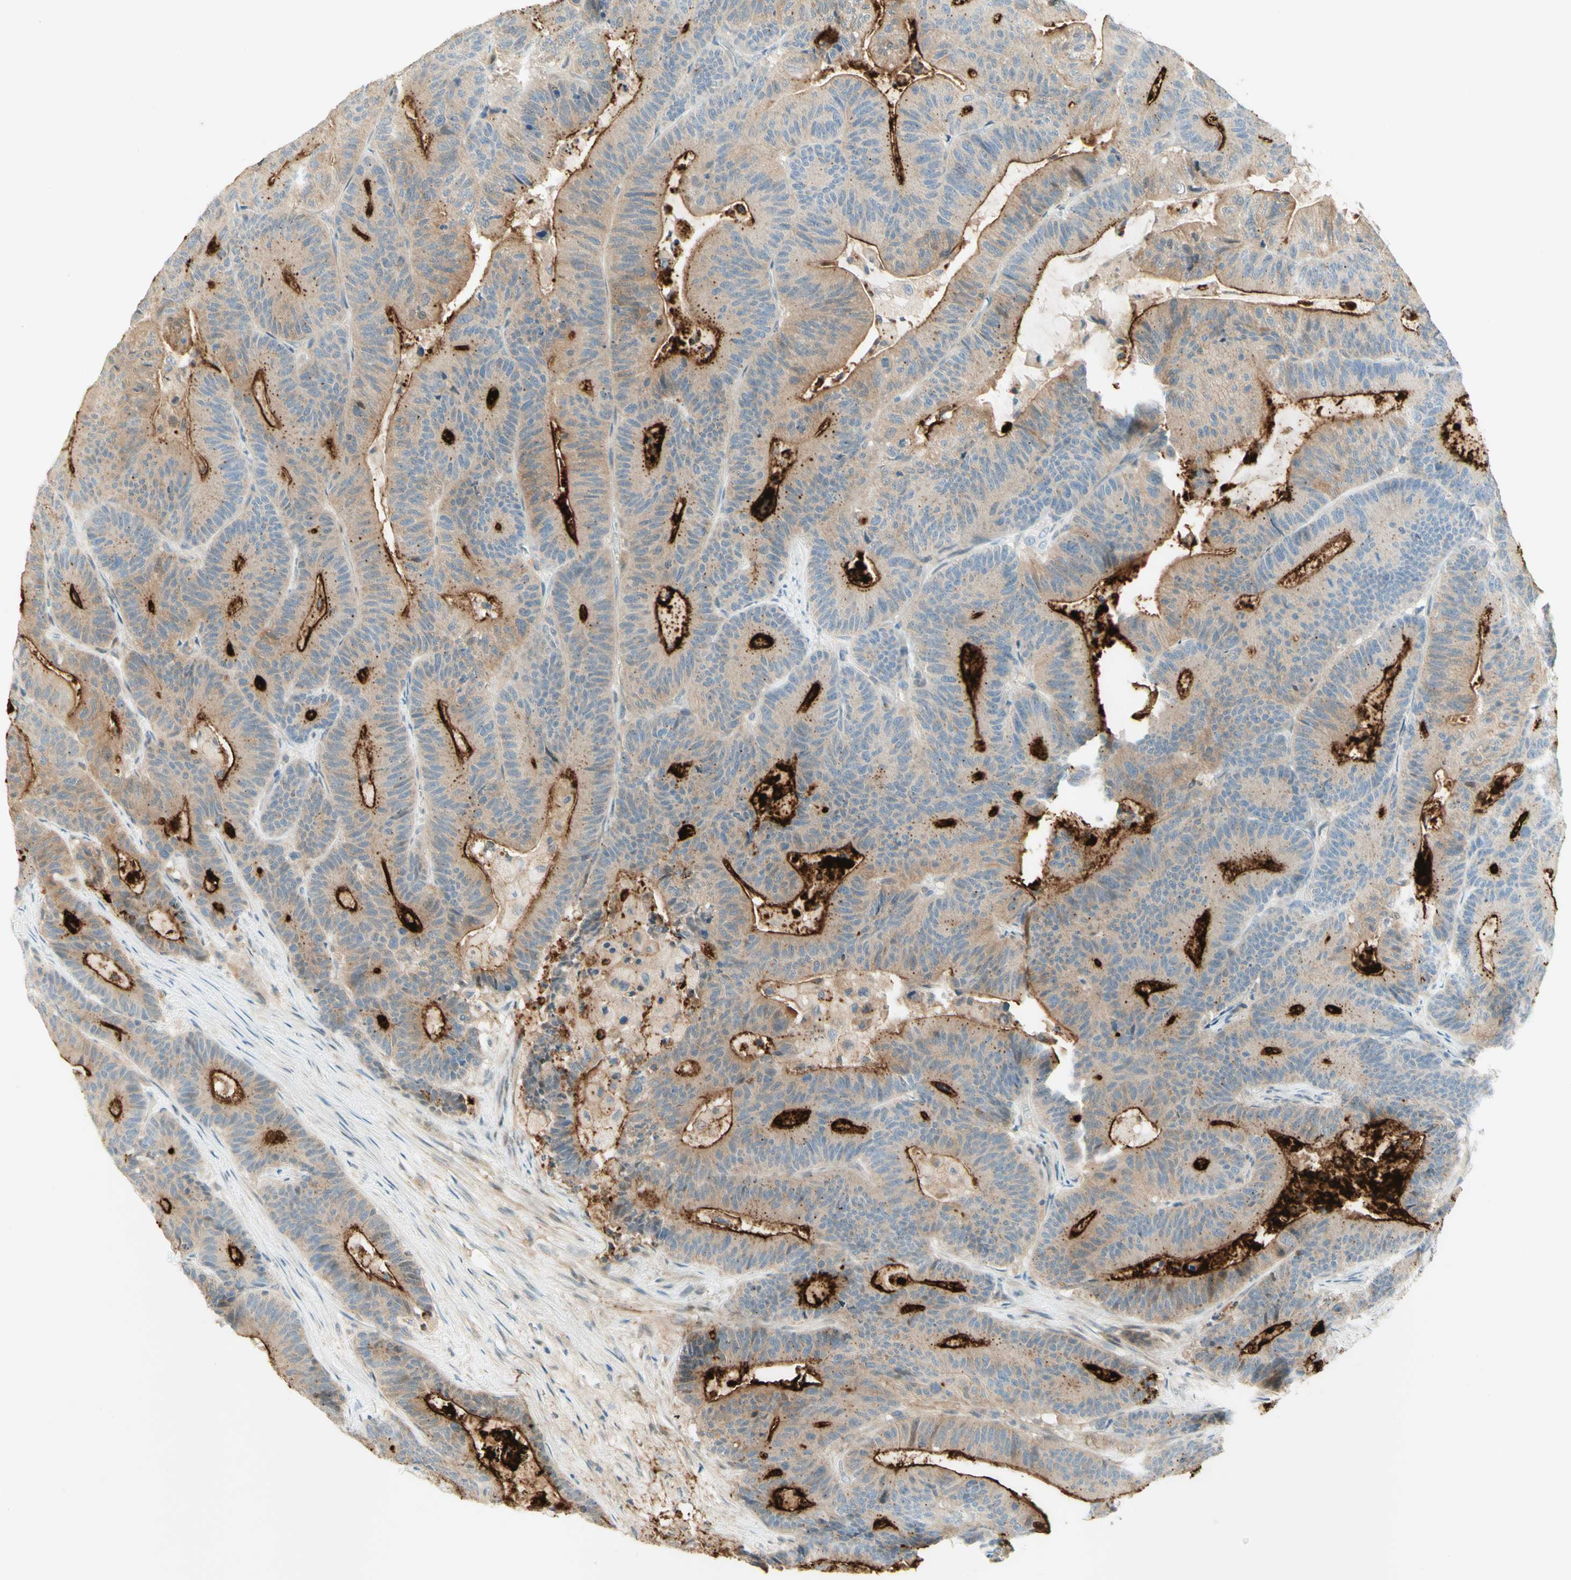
{"staining": {"intensity": "strong", "quantity": "25%-75%", "location": "cytoplasmic/membranous"}, "tissue": "colorectal cancer", "cell_type": "Tumor cells", "image_type": "cancer", "snomed": [{"axis": "morphology", "description": "Adenocarcinoma, NOS"}, {"axis": "topography", "description": "Colon"}], "caption": "IHC (DAB) staining of human colorectal cancer demonstrates strong cytoplasmic/membranous protein staining in approximately 25%-75% of tumor cells. (DAB IHC with brightfield microscopy, high magnification).", "gene": "PROM1", "patient": {"sex": "female", "age": 84}}